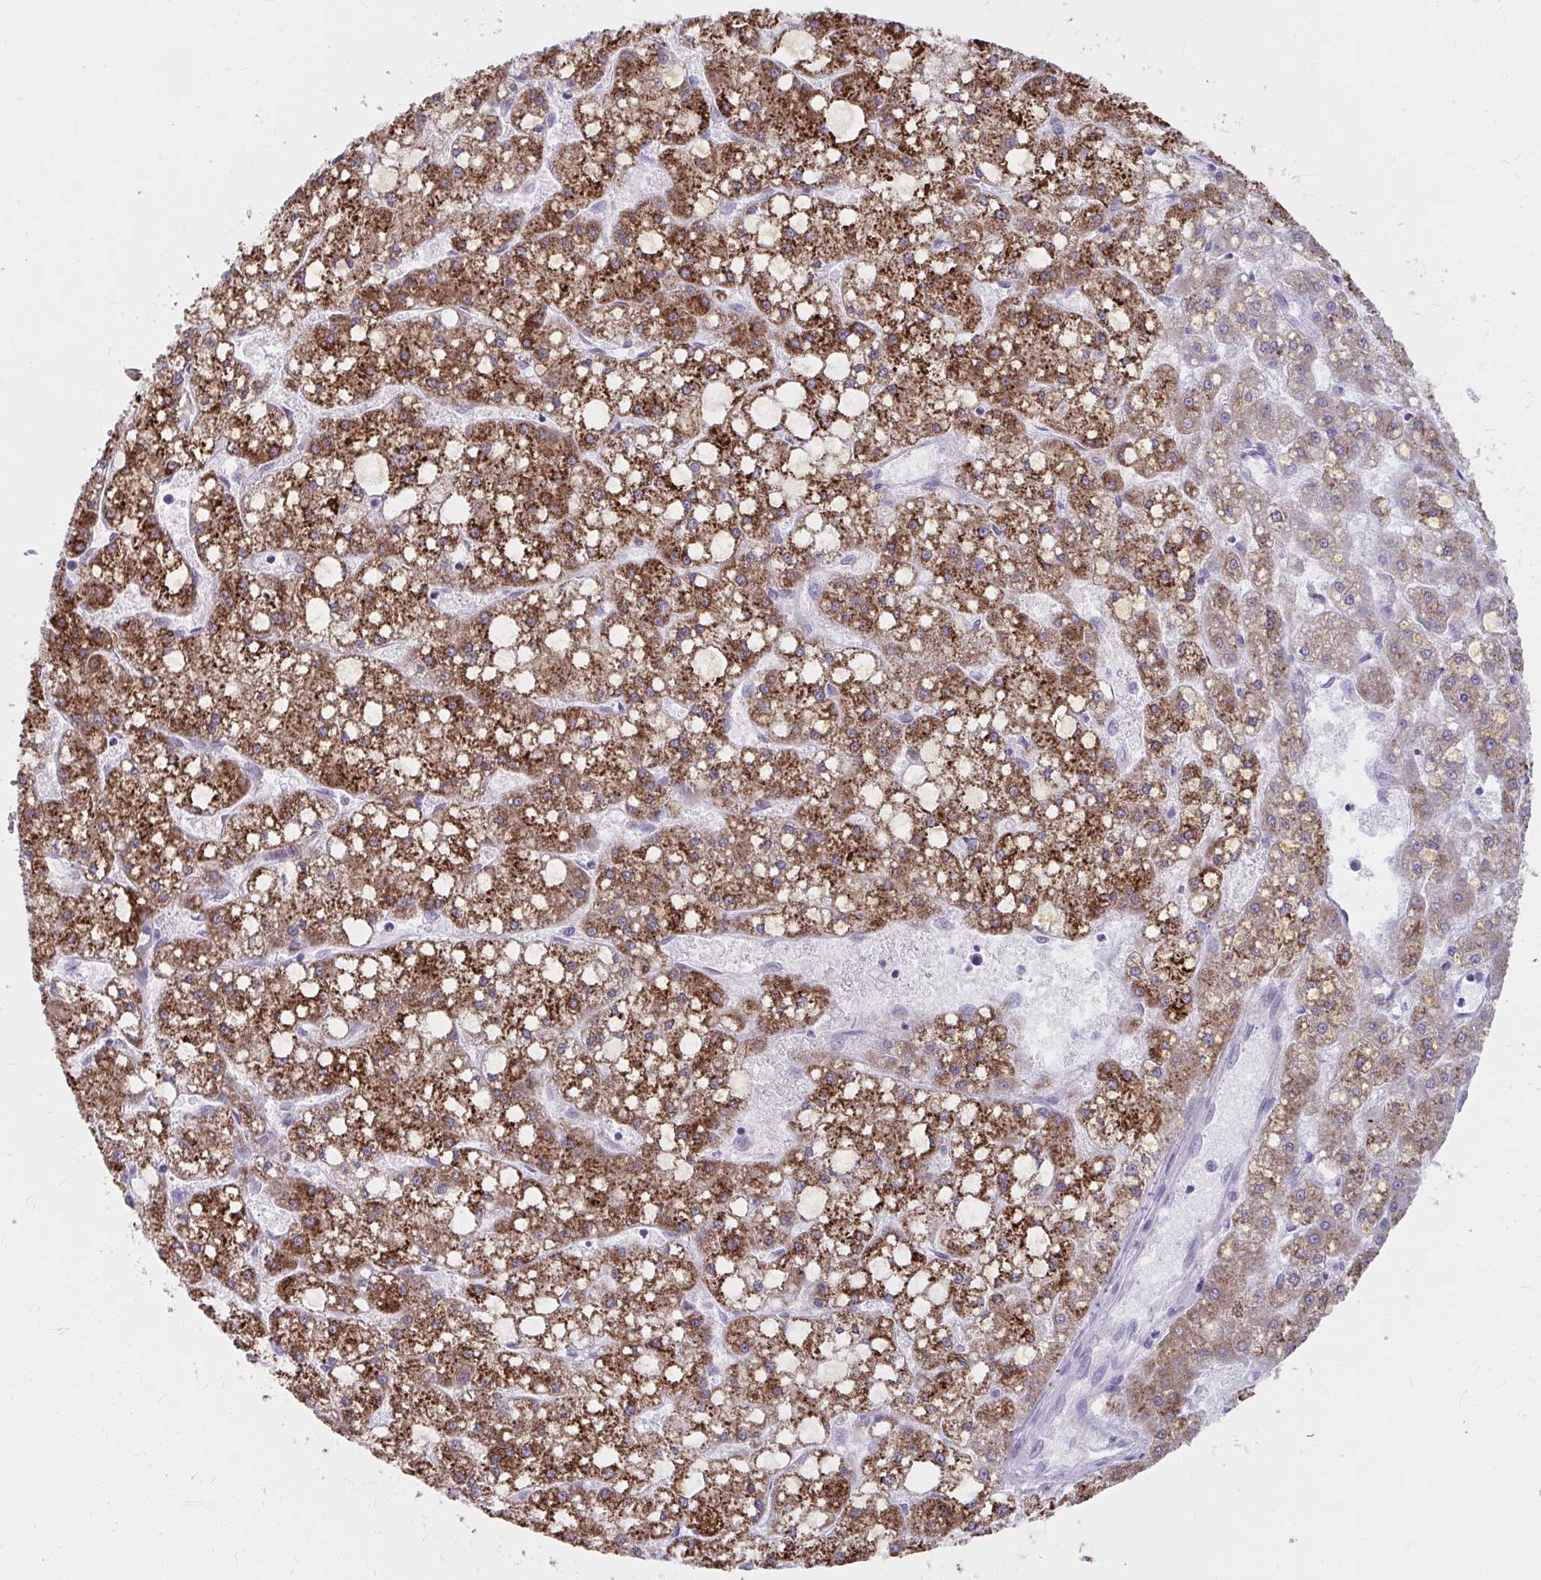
{"staining": {"intensity": "strong", "quantity": "25%-75%", "location": "cytoplasmic/membranous"}, "tissue": "liver cancer", "cell_type": "Tumor cells", "image_type": "cancer", "snomed": [{"axis": "morphology", "description": "Carcinoma, Hepatocellular, NOS"}, {"axis": "topography", "description": "Liver"}], "caption": "There is high levels of strong cytoplasmic/membranous staining in tumor cells of liver cancer, as demonstrated by immunohistochemical staining (brown color).", "gene": "UGT3A2", "patient": {"sex": "male", "age": 67}}